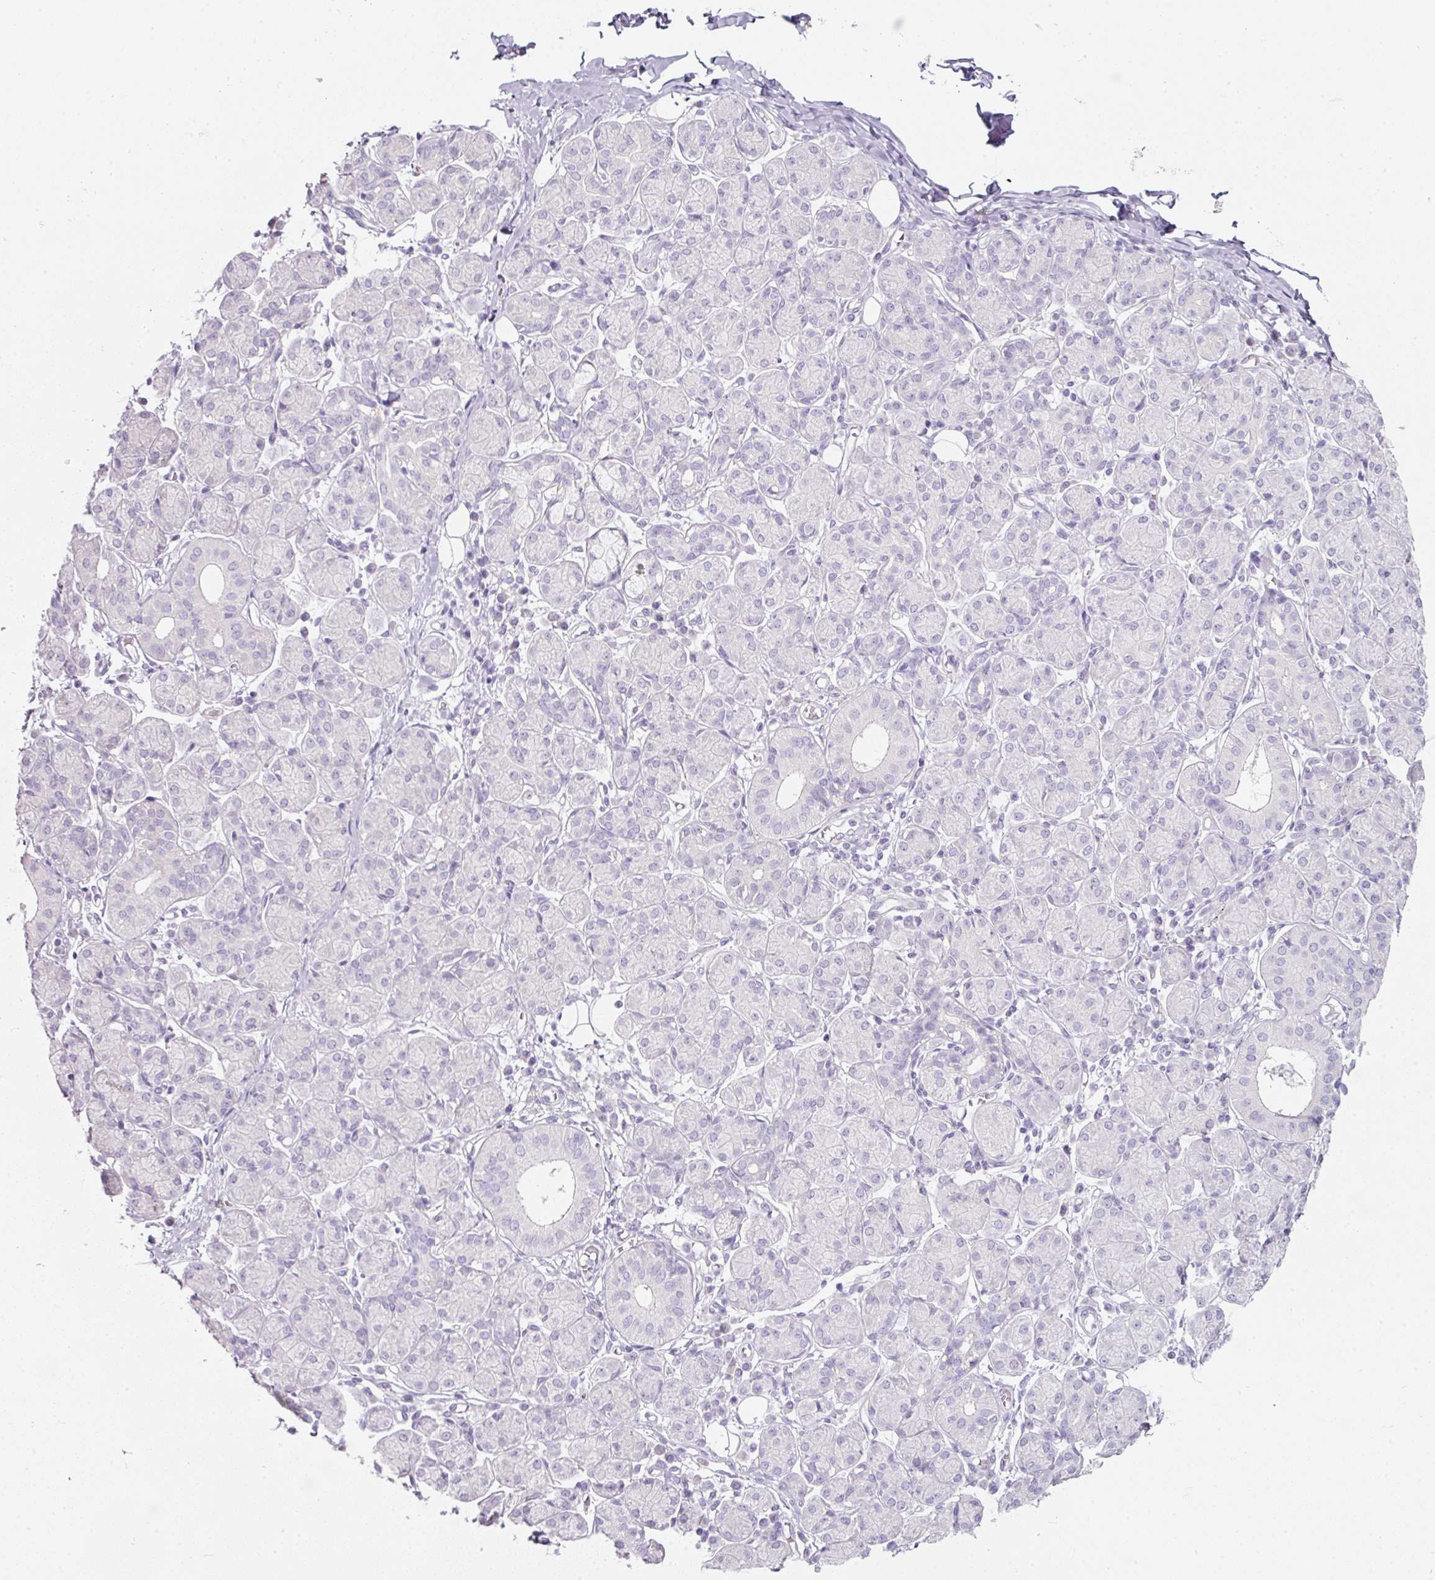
{"staining": {"intensity": "negative", "quantity": "none", "location": "none"}, "tissue": "salivary gland", "cell_type": "Glandular cells", "image_type": "normal", "snomed": [{"axis": "morphology", "description": "Normal tissue, NOS"}, {"axis": "morphology", "description": "Inflammation, NOS"}, {"axis": "topography", "description": "Lymph node"}, {"axis": "topography", "description": "Salivary gland"}], "caption": "High magnification brightfield microscopy of benign salivary gland stained with DAB (brown) and counterstained with hematoxylin (blue): glandular cells show no significant expression. The staining is performed using DAB (3,3'-diaminobenzidine) brown chromogen with nuclei counter-stained in using hematoxylin.", "gene": "SLC2A2", "patient": {"sex": "male", "age": 3}}